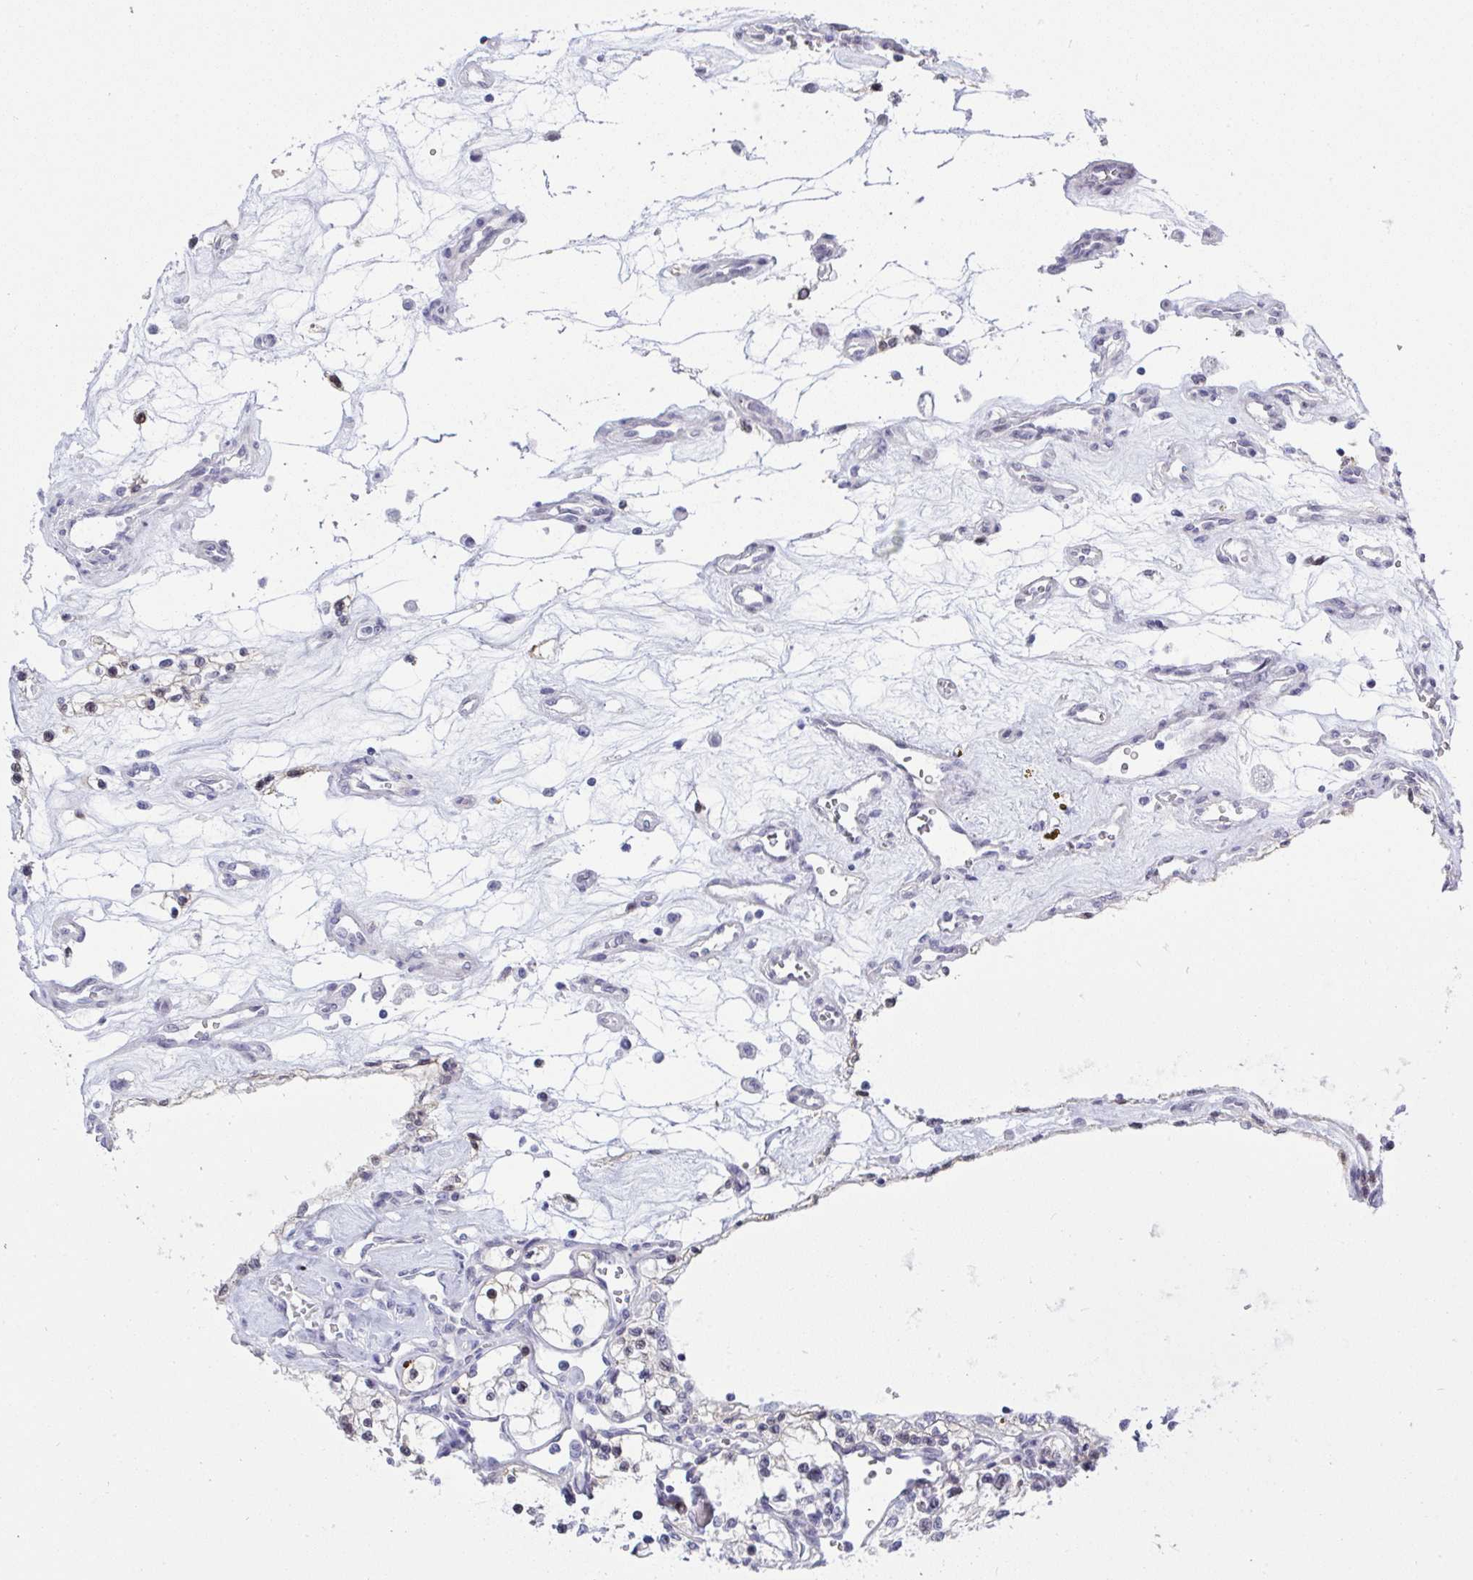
{"staining": {"intensity": "negative", "quantity": "none", "location": "none"}, "tissue": "renal cancer", "cell_type": "Tumor cells", "image_type": "cancer", "snomed": [{"axis": "morphology", "description": "Adenocarcinoma, NOS"}, {"axis": "topography", "description": "Kidney"}], "caption": "There is no significant expression in tumor cells of renal cancer (adenocarcinoma). The staining was performed using DAB (3,3'-diaminobenzidine) to visualize the protein expression in brown, while the nuclei were stained in blue with hematoxylin (Magnification: 20x).", "gene": "MFSD4A", "patient": {"sex": "female", "age": 69}}